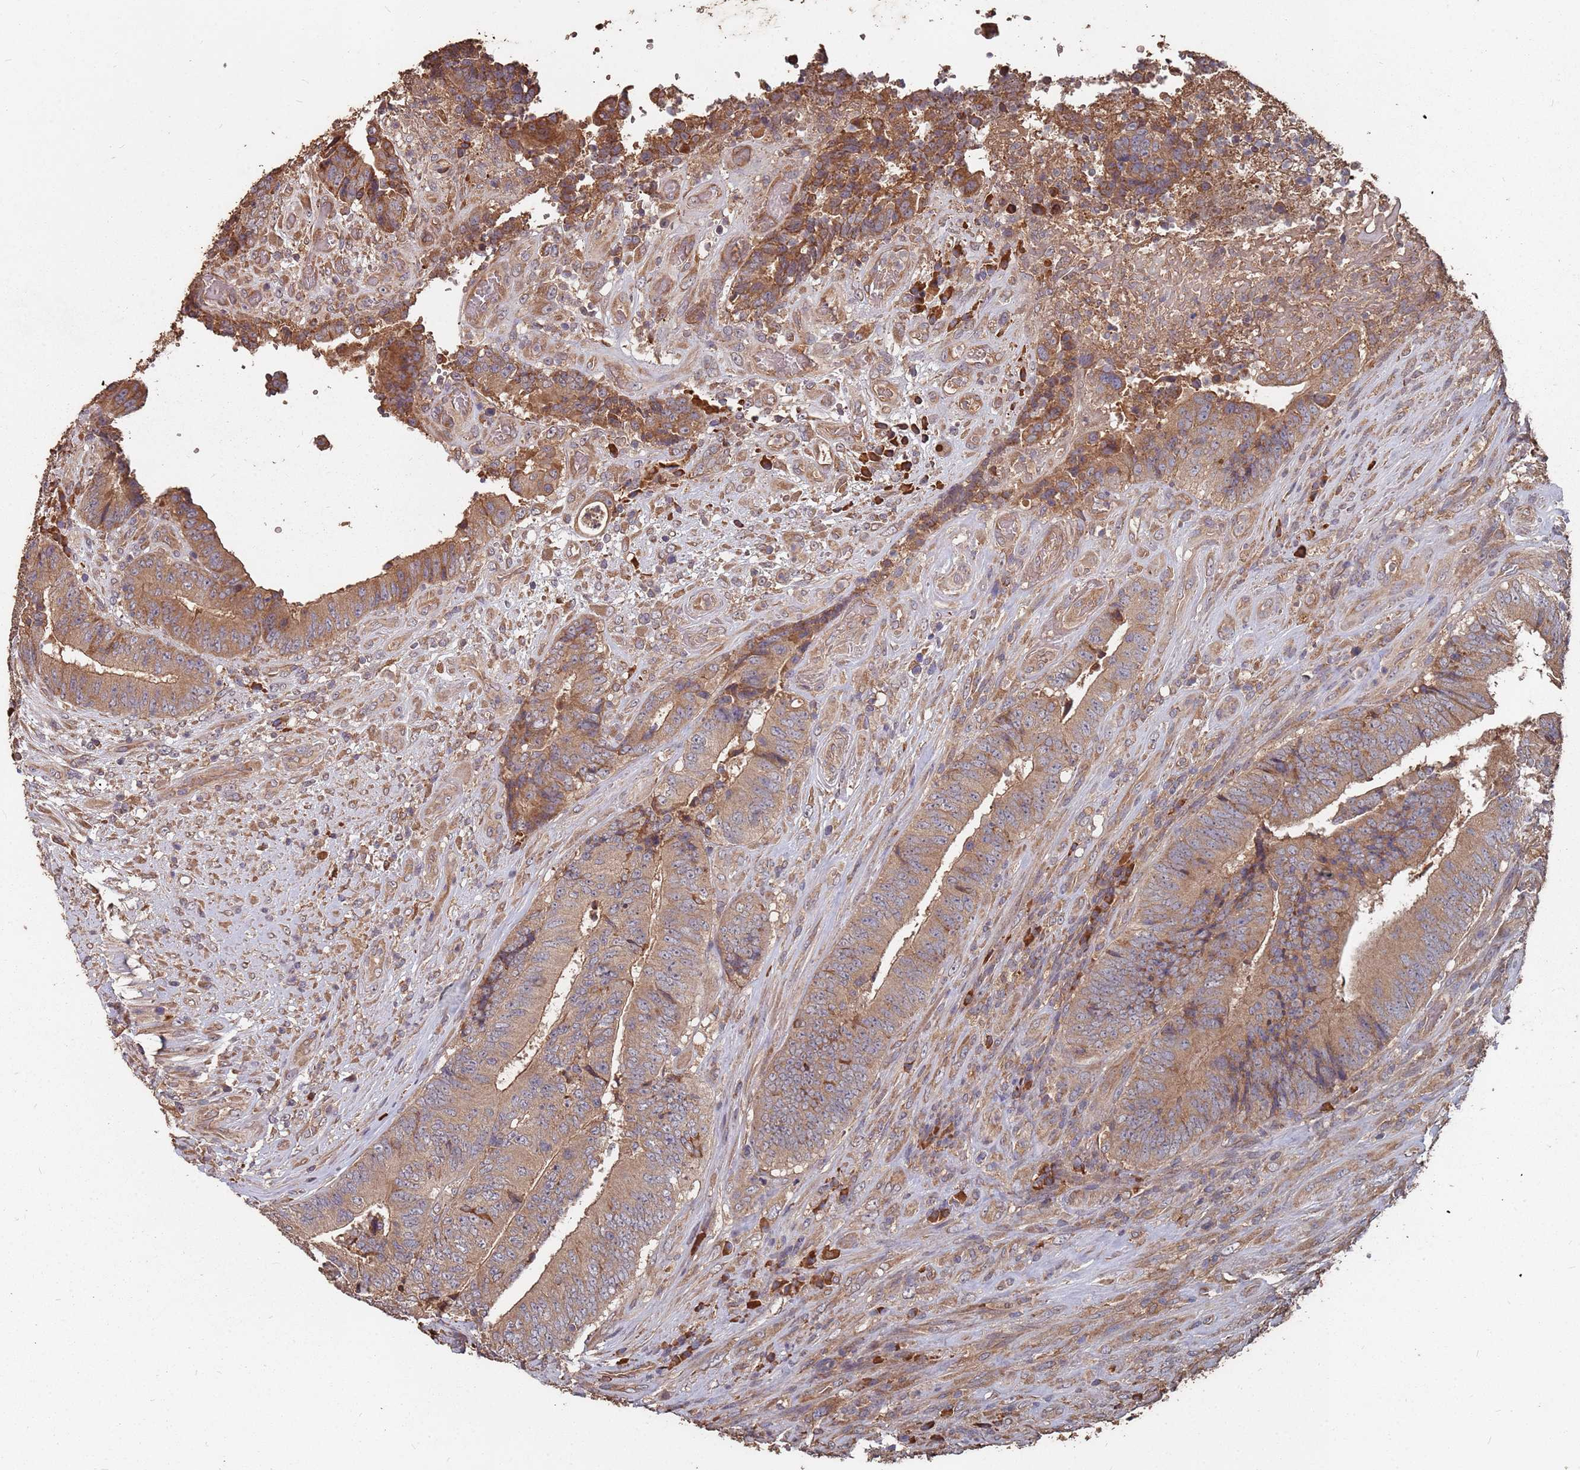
{"staining": {"intensity": "moderate", "quantity": ">75%", "location": "cytoplasmic/membranous"}, "tissue": "colorectal cancer", "cell_type": "Tumor cells", "image_type": "cancer", "snomed": [{"axis": "morphology", "description": "Adenocarcinoma, NOS"}, {"axis": "topography", "description": "Rectum"}], "caption": "An immunohistochemistry (IHC) image of tumor tissue is shown. Protein staining in brown labels moderate cytoplasmic/membranous positivity in adenocarcinoma (colorectal) within tumor cells.", "gene": "ATG5", "patient": {"sex": "male", "age": 72}}